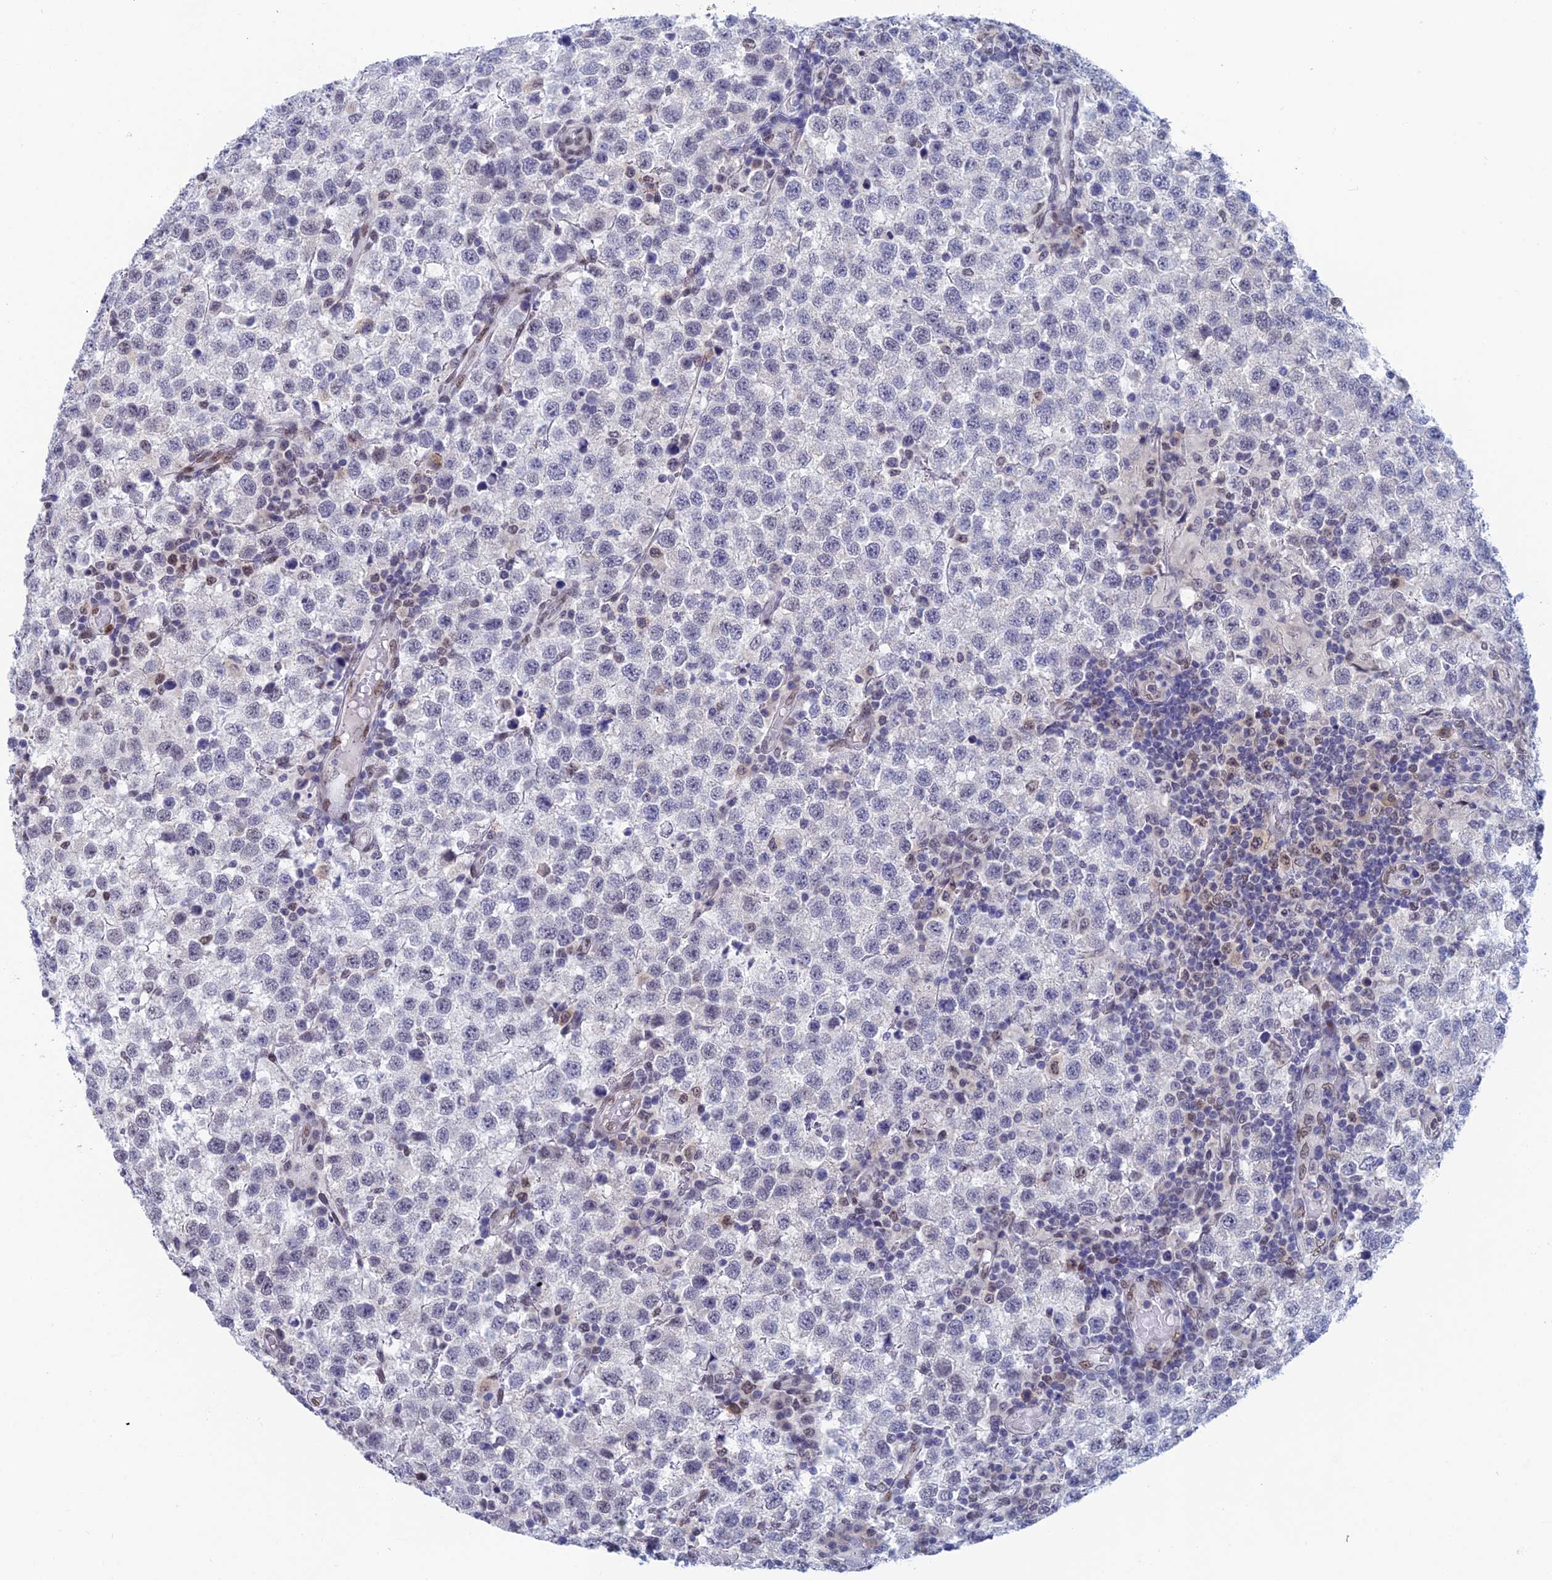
{"staining": {"intensity": "negative", "quantity": "none", "location": "none"}, "tissue": "testis cancer", "cell_type": "Tumor cells", "image_type": "cancer", "snomed": [{"axis": "morphology", "description": "Seminoma, NOS"}, {"axis": "topography", "description": "Testis"}], "caption": "Human testis seminoma stained for a protein using IHC reveals no staining in tumor cells.", "gene": "NABP2", "patient": {"sex": "male", "age": 34}}